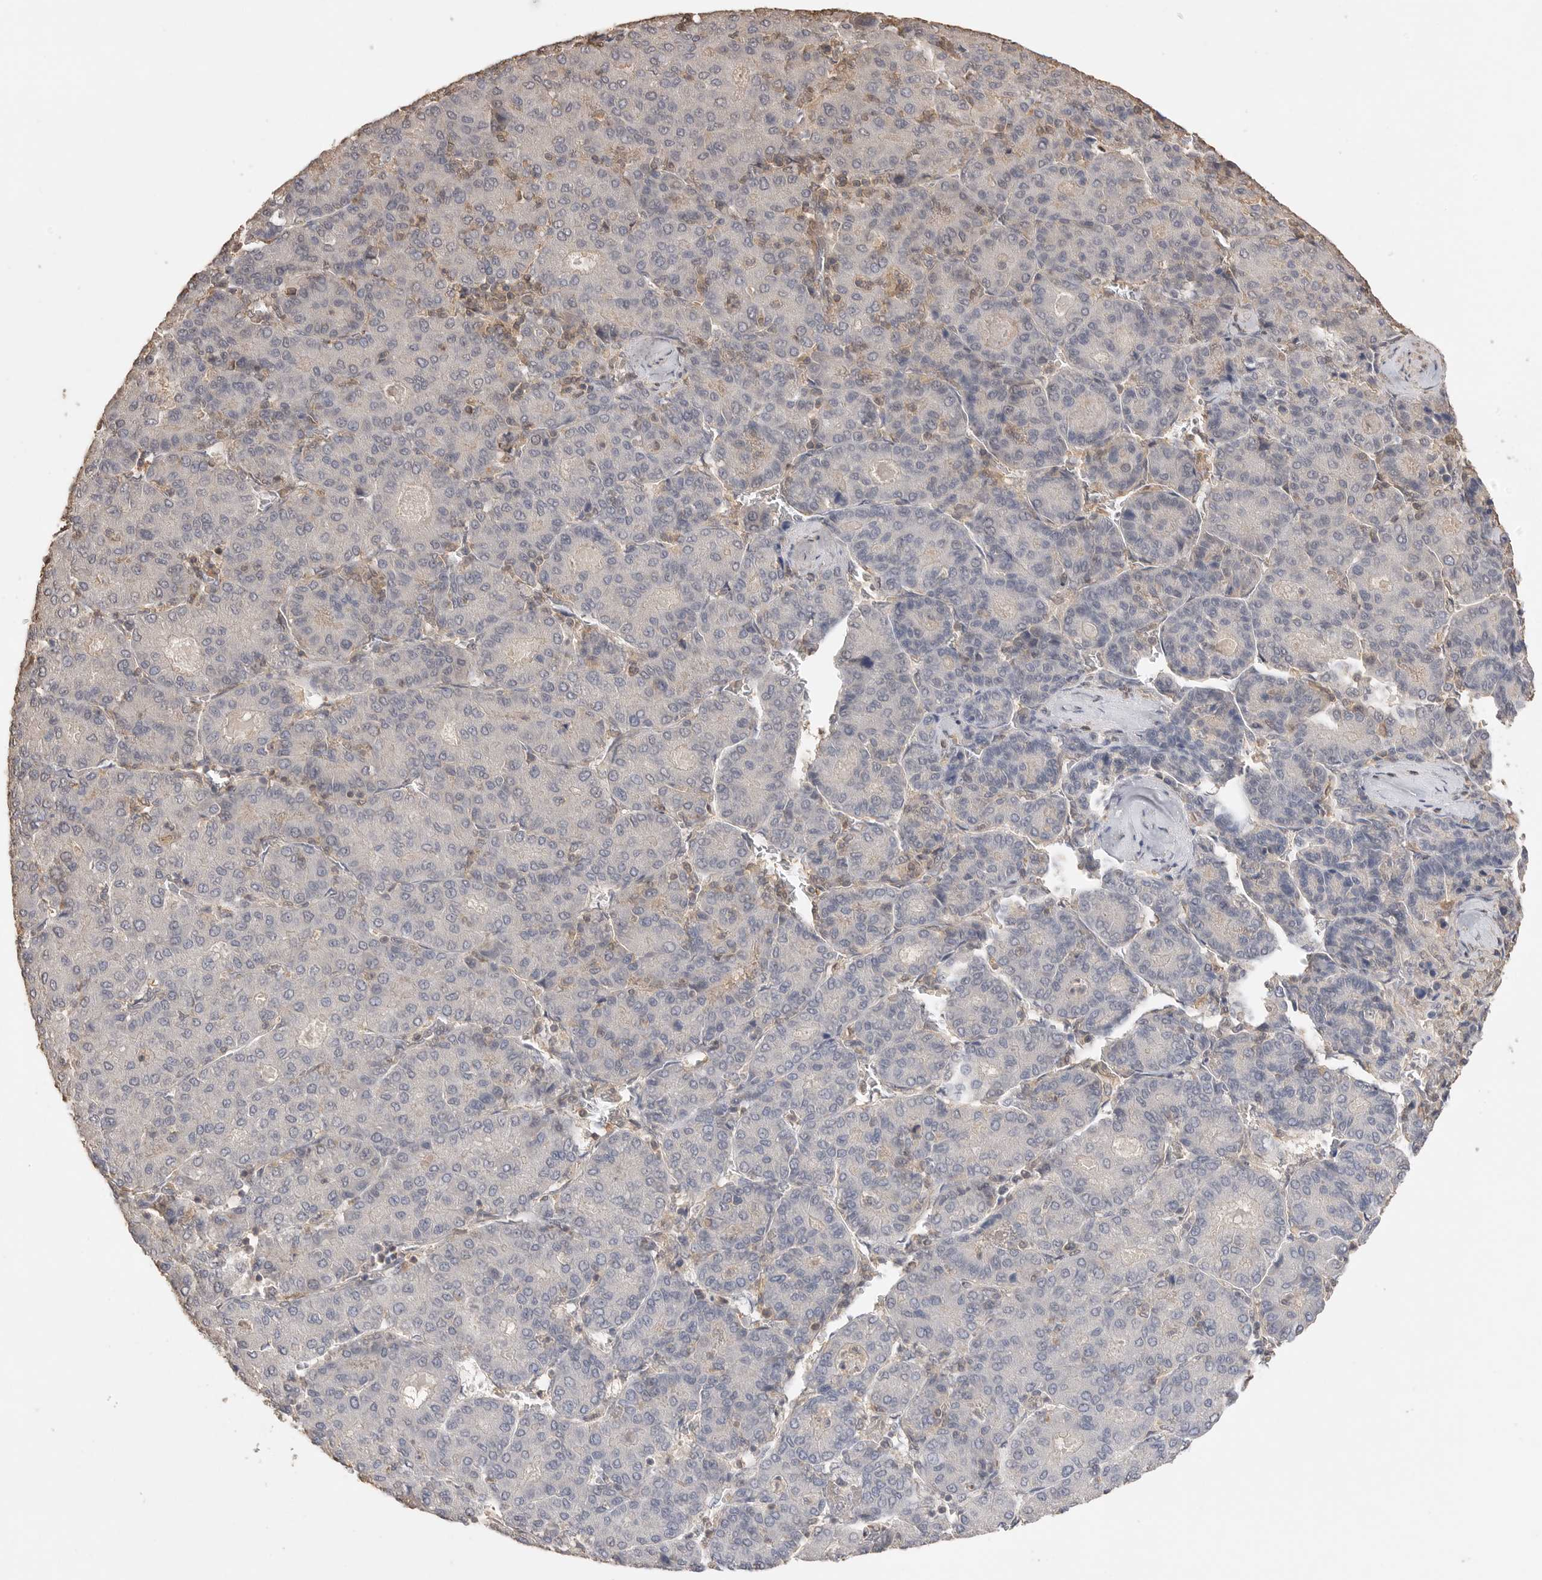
{"staining": {"intensity": "negative", "quantity": "none", "location": "none"}, "tissue": "liver cancer", "cell_type": "Tumor cells", "image_type": "cancer", "snomed": [{"axis": "morphology", "description": "Carcinoma, Hepatocellular, NOS"}, {"axis": "topography", "description": "Liver"}], "caption": "Liver cancer stained for a protein using IHC displays no expression tumor cells.", "gene": "MAP2K1", "patient": {"sex": "male", "age": 65}}